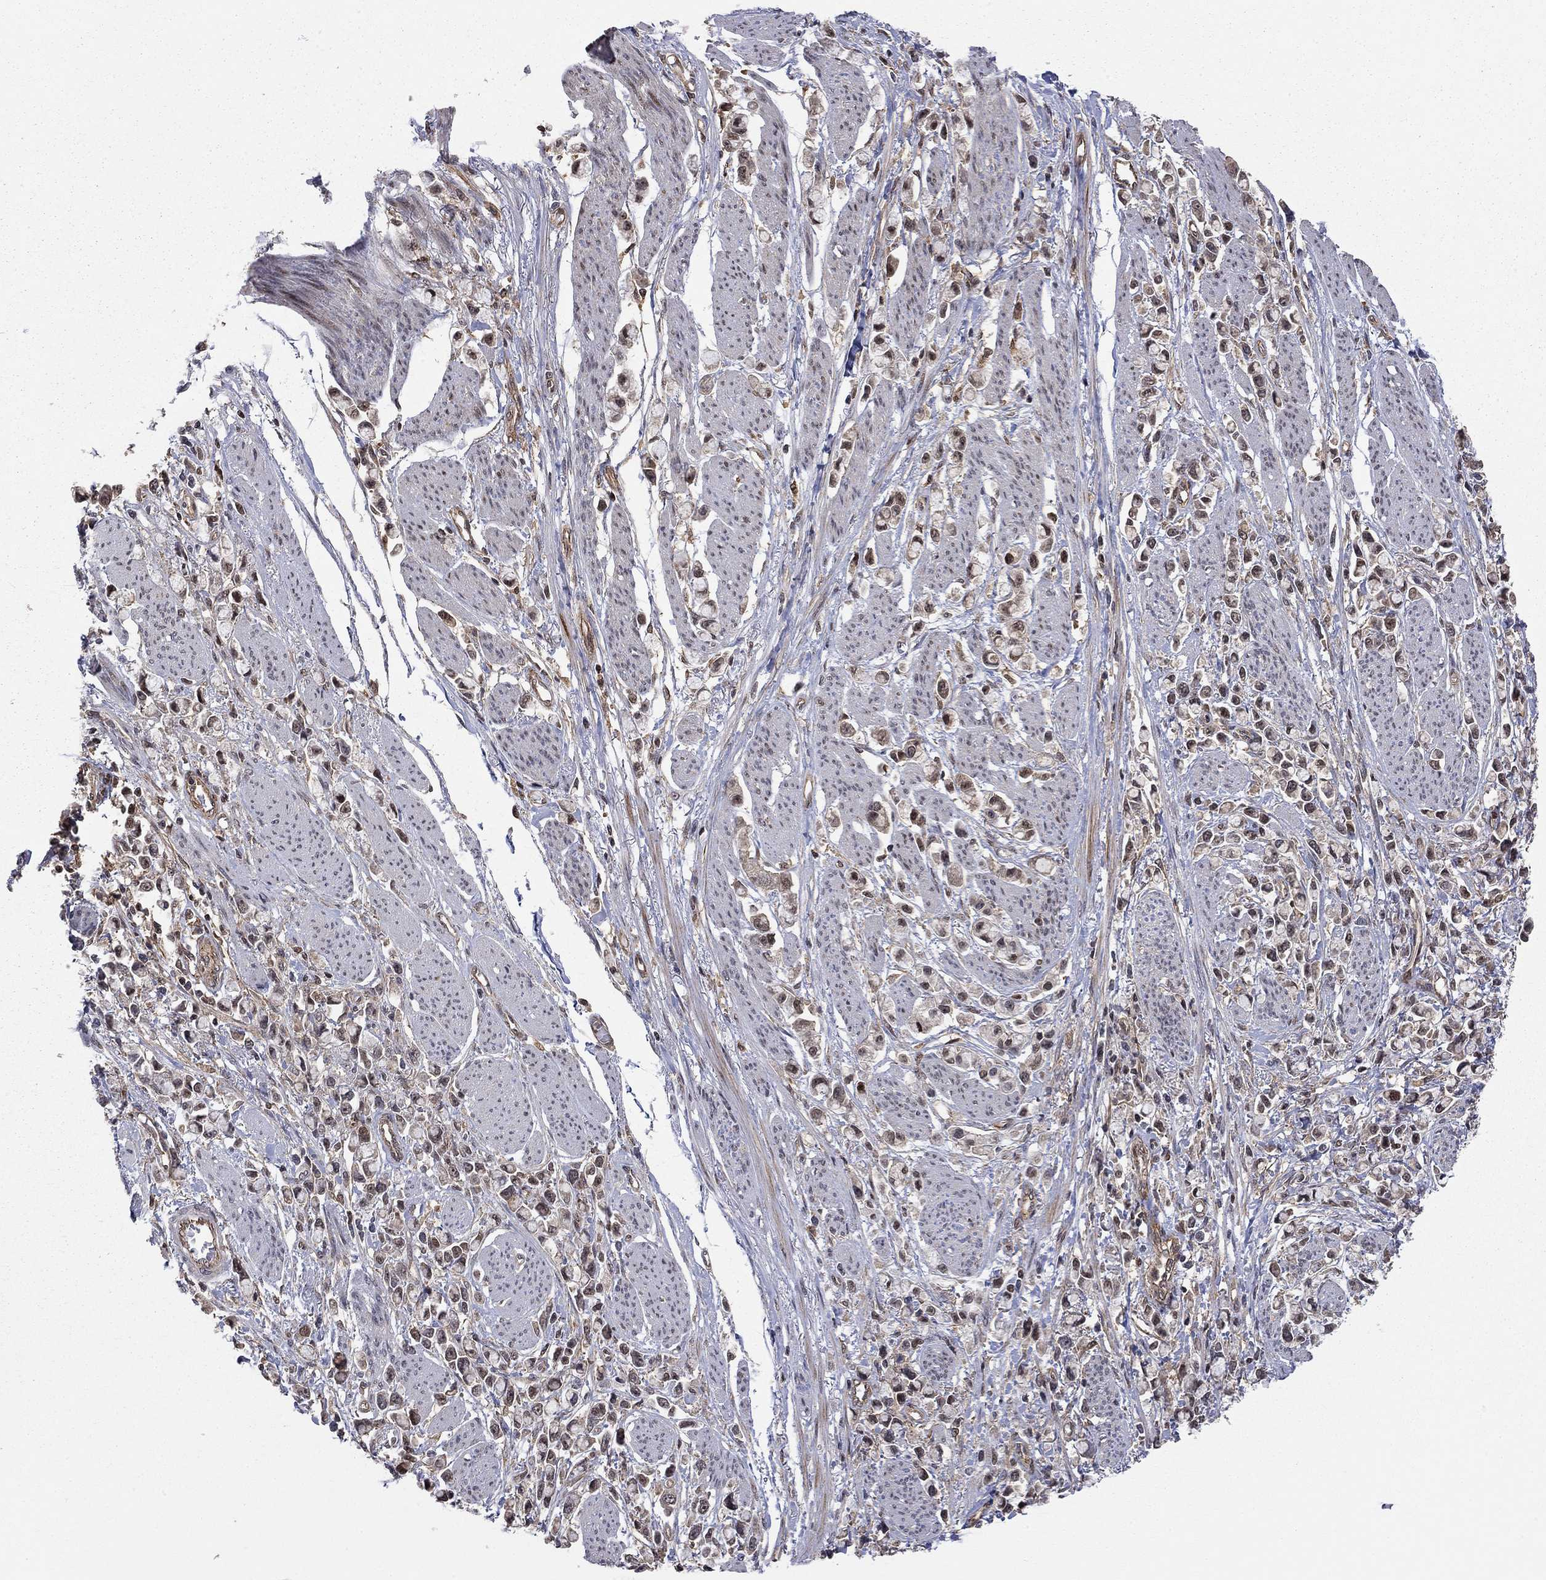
{"staining": {"intensity": "moderate", "quantity": "25%-75%", "location": "cytoplasmic/membranous,nuclear"}, "tissue": "stomach cancer", "cell_type": "Tumor cells", "image_type": "cancer", "snomed": [{"axis": "morphology", "description": "Adenocarcinoma, NOS"}, {"axis": "topography", "description": "Stomach"}], "caption": "Stomach cancer stained with a protein marker reveals moderate staining in tumor cells.", "gene": "TDP1", "patient": {"sex": "female", "age": 81}}